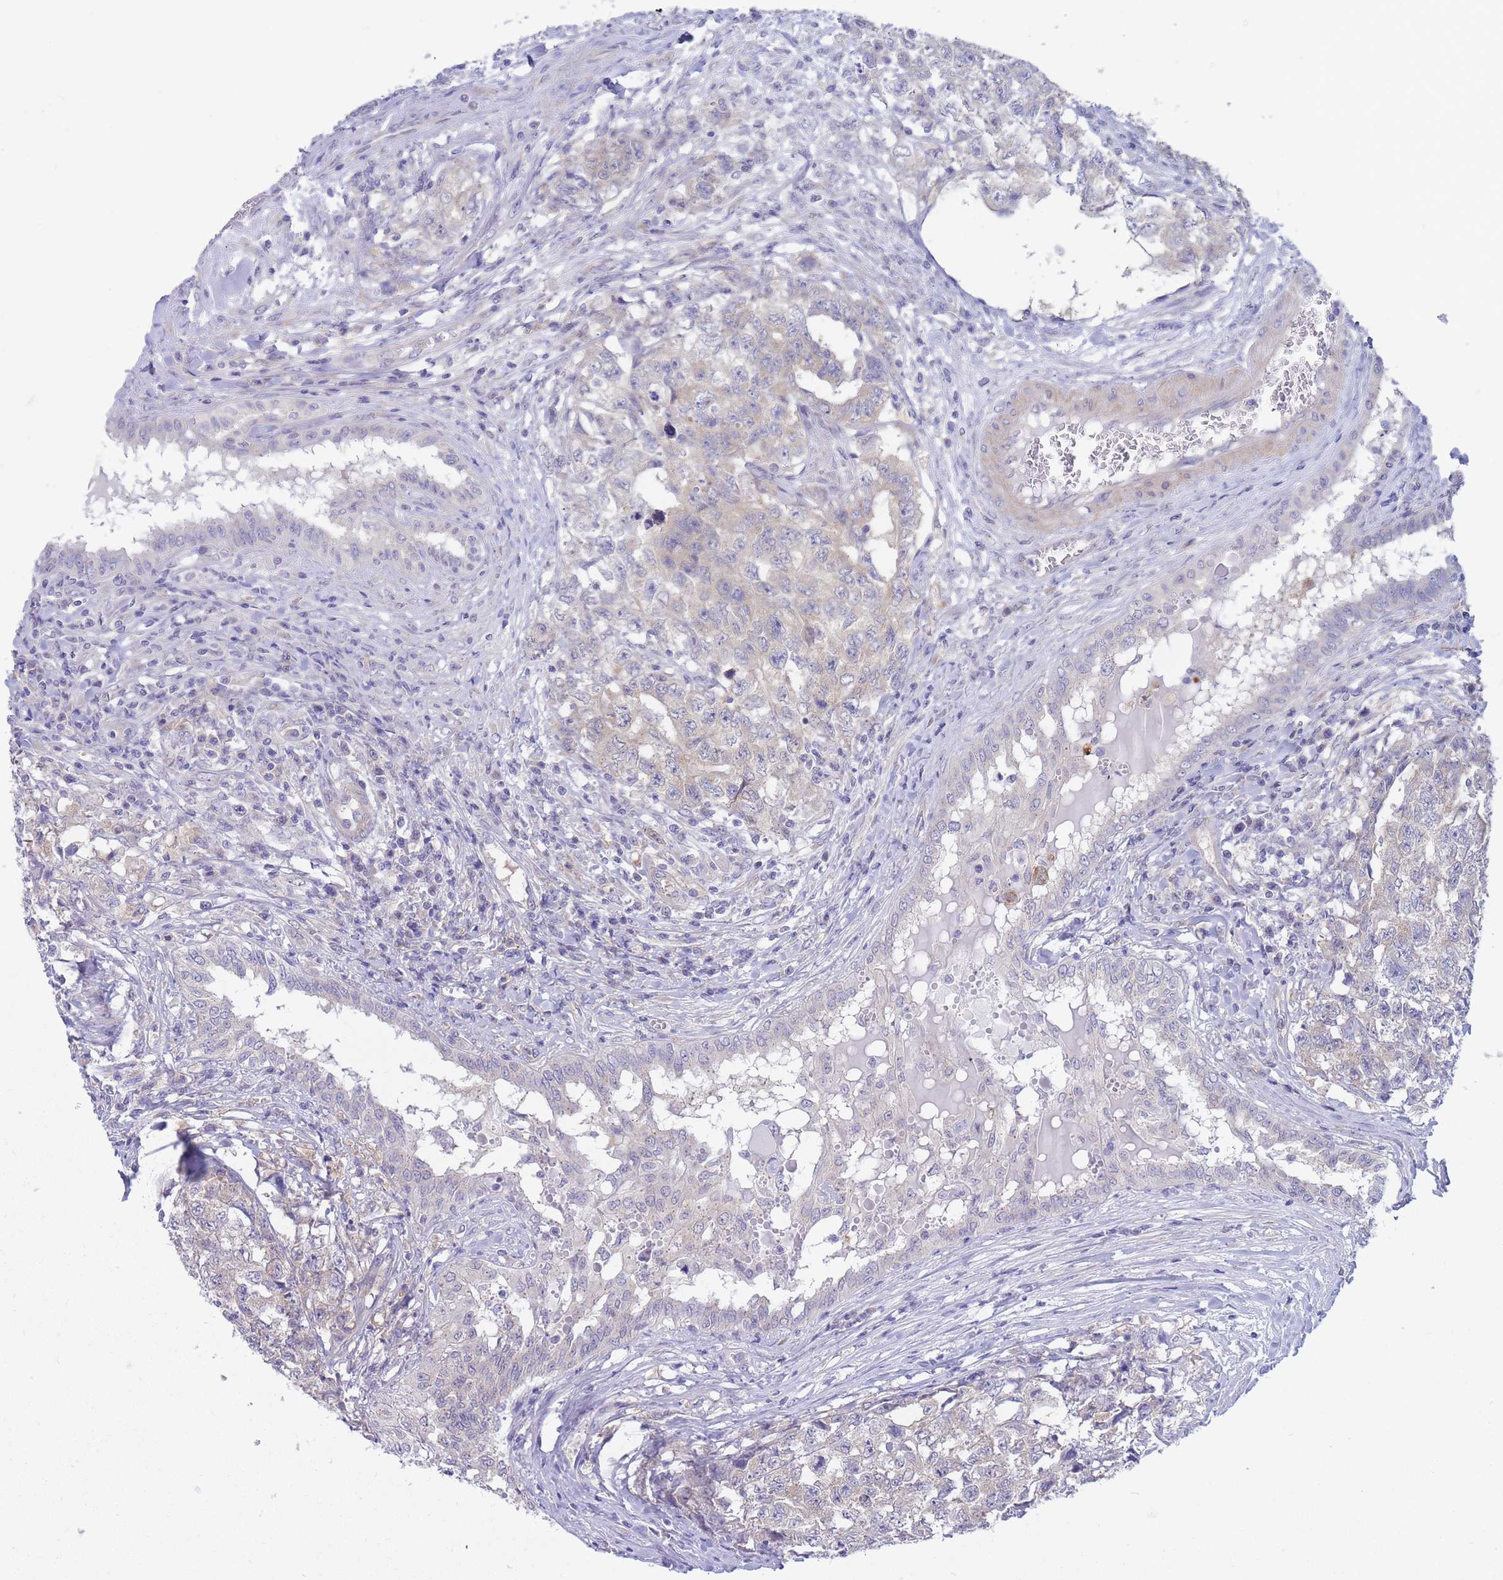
{"staining": {"intensity": "weak", "quantity": "25%-75%", "location": "cytoplasmic/membranous"}, "tissue": "testis cancer", "cell_type": "Tumor cells", "image_type": "cancer", "snomed": [{"axis": "morphology", "description": "Carcinoma, Embryonal, NOS"}, {"axis": "topography", "description": "Testis"}], "caption": "This micrograph exhibits IHC staining of testis cancer (embryonal carcinoma), with low weak cytoplasmic/membranous staining in approximately 25%-75% of tumor cells.", "gene": "SUGT1", "patient": {"sex": "male", "age": 31}}